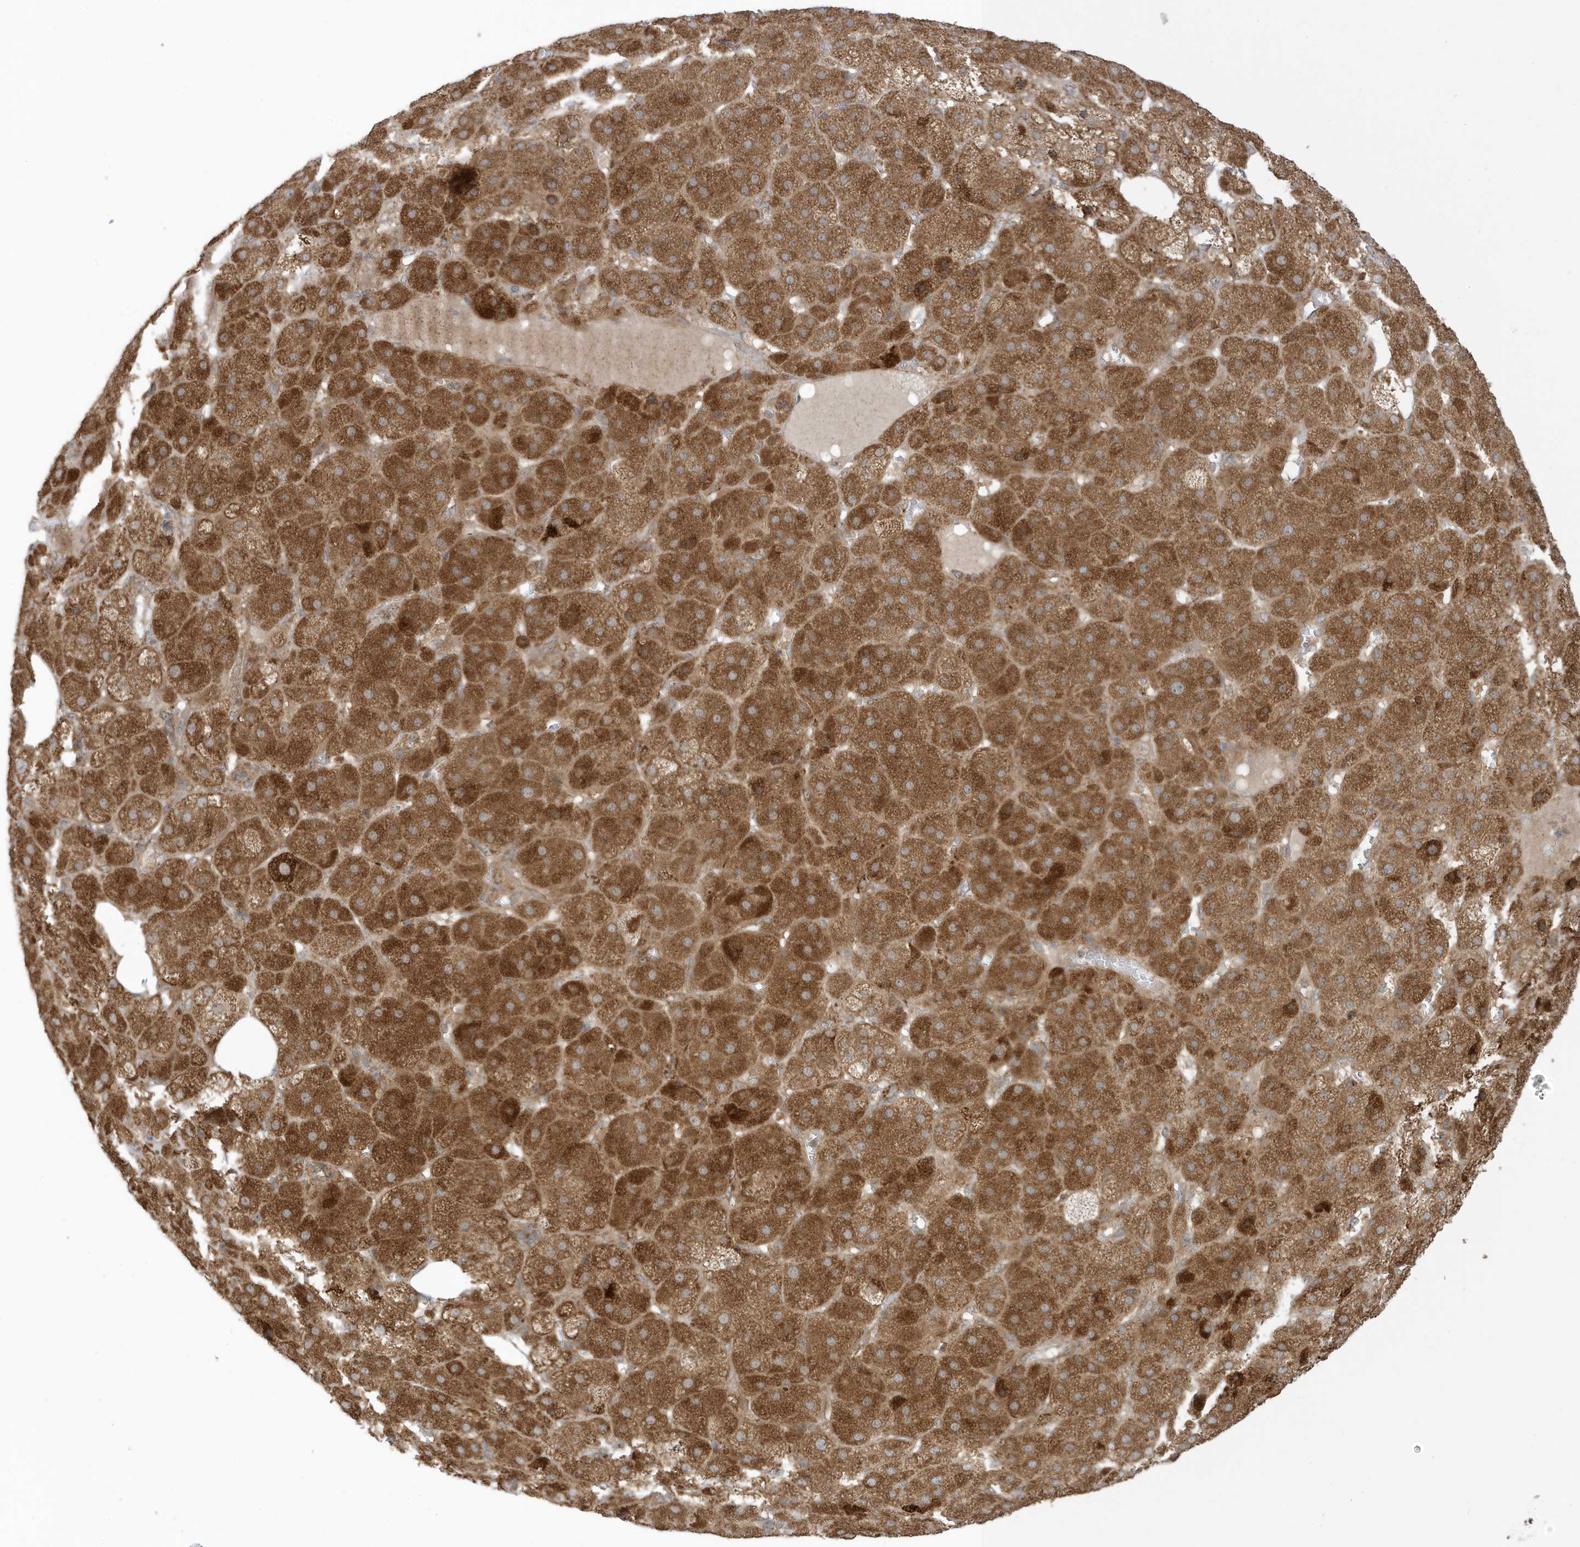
{"staining": {"intensity": "strong", "quantity": "25%-75%", "location": "cytoplasmic/membranous"}, "tissue": "adrenal gland", "cell_type": "Glandular cells", "image_type": "normal", "snomed": [{"axis": "morphology", "description": "Normal tissue, NOS"}, {"axis": "topography", "description": "Adrenal gland"}], "caption": "Adrenal gland was stained to show a protein in brown. There is high levels of strong cytoplasmic/membranous positivity in approximately 25%-75% of glandular cells. Nuclei are stained in blue.", "gene": "DHX36", "patient": {"sex": "female", "age": 57}}